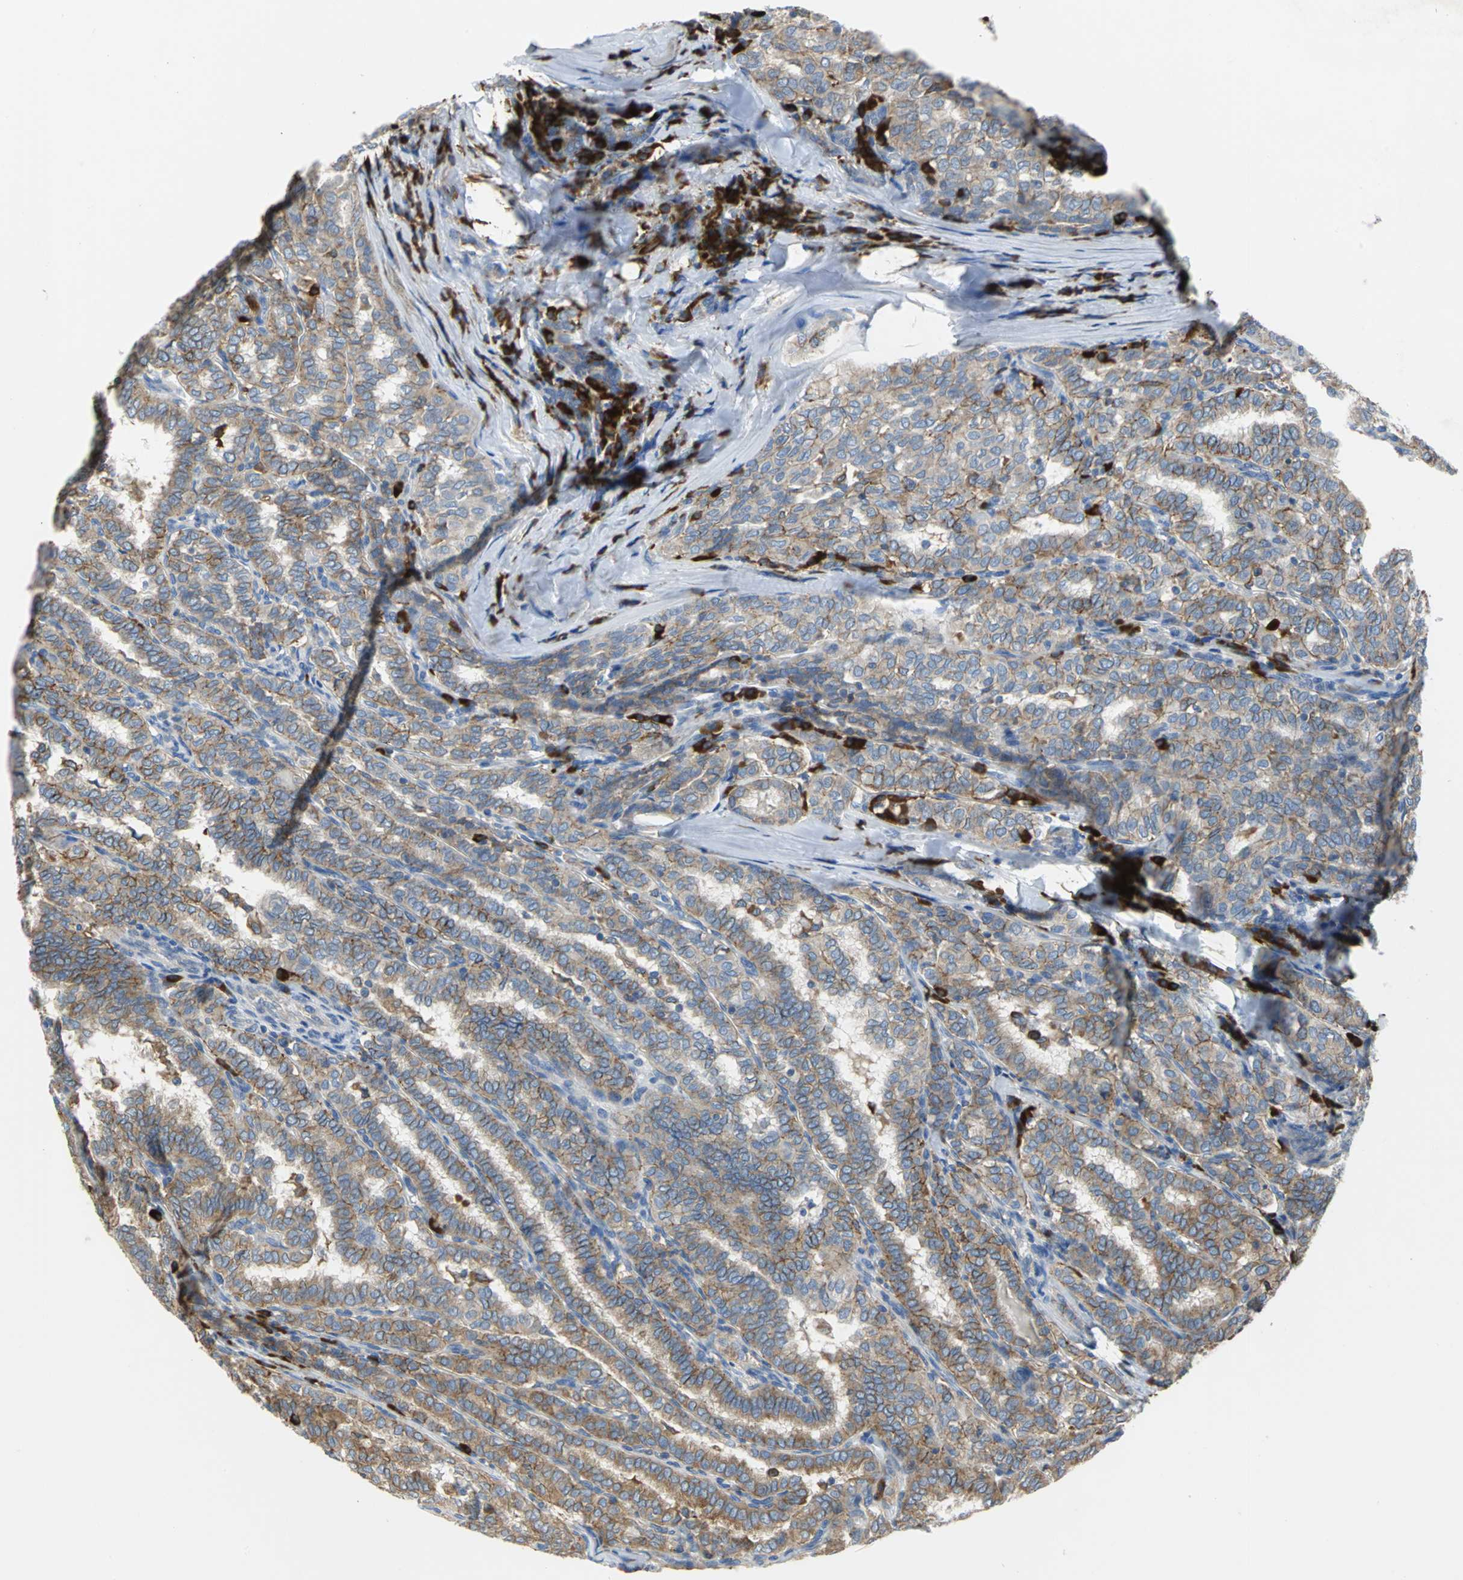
{"staining": {"intensity": "moderate", "quantity": ">75%", "location": "cytoplasmic/membranous"}, "tissue": "thyroid cancer", "cell_type": "Tumor cells", "image_type": "cancer", "snomed": [{"axis": "morphology", "description": "Papillary adenocarcinoma, NOS"}, {"axis": "topography", "description": "Thyroid gland"}], "caption": "Tumor cells exhibit medium levels of moderate cytoplasmic/membranous positivity in about >75% of cells in human thyroid cancer (papillary adenocarcinoma). The staining is performed using DAB (3,3'-diaminobenzidine) brown chromogen to label protein expression. The nuclei are counter-stained blue using hematoxylin.", "gene": "SDF2L1", "patient": {"sex": "female", "age": 30}}